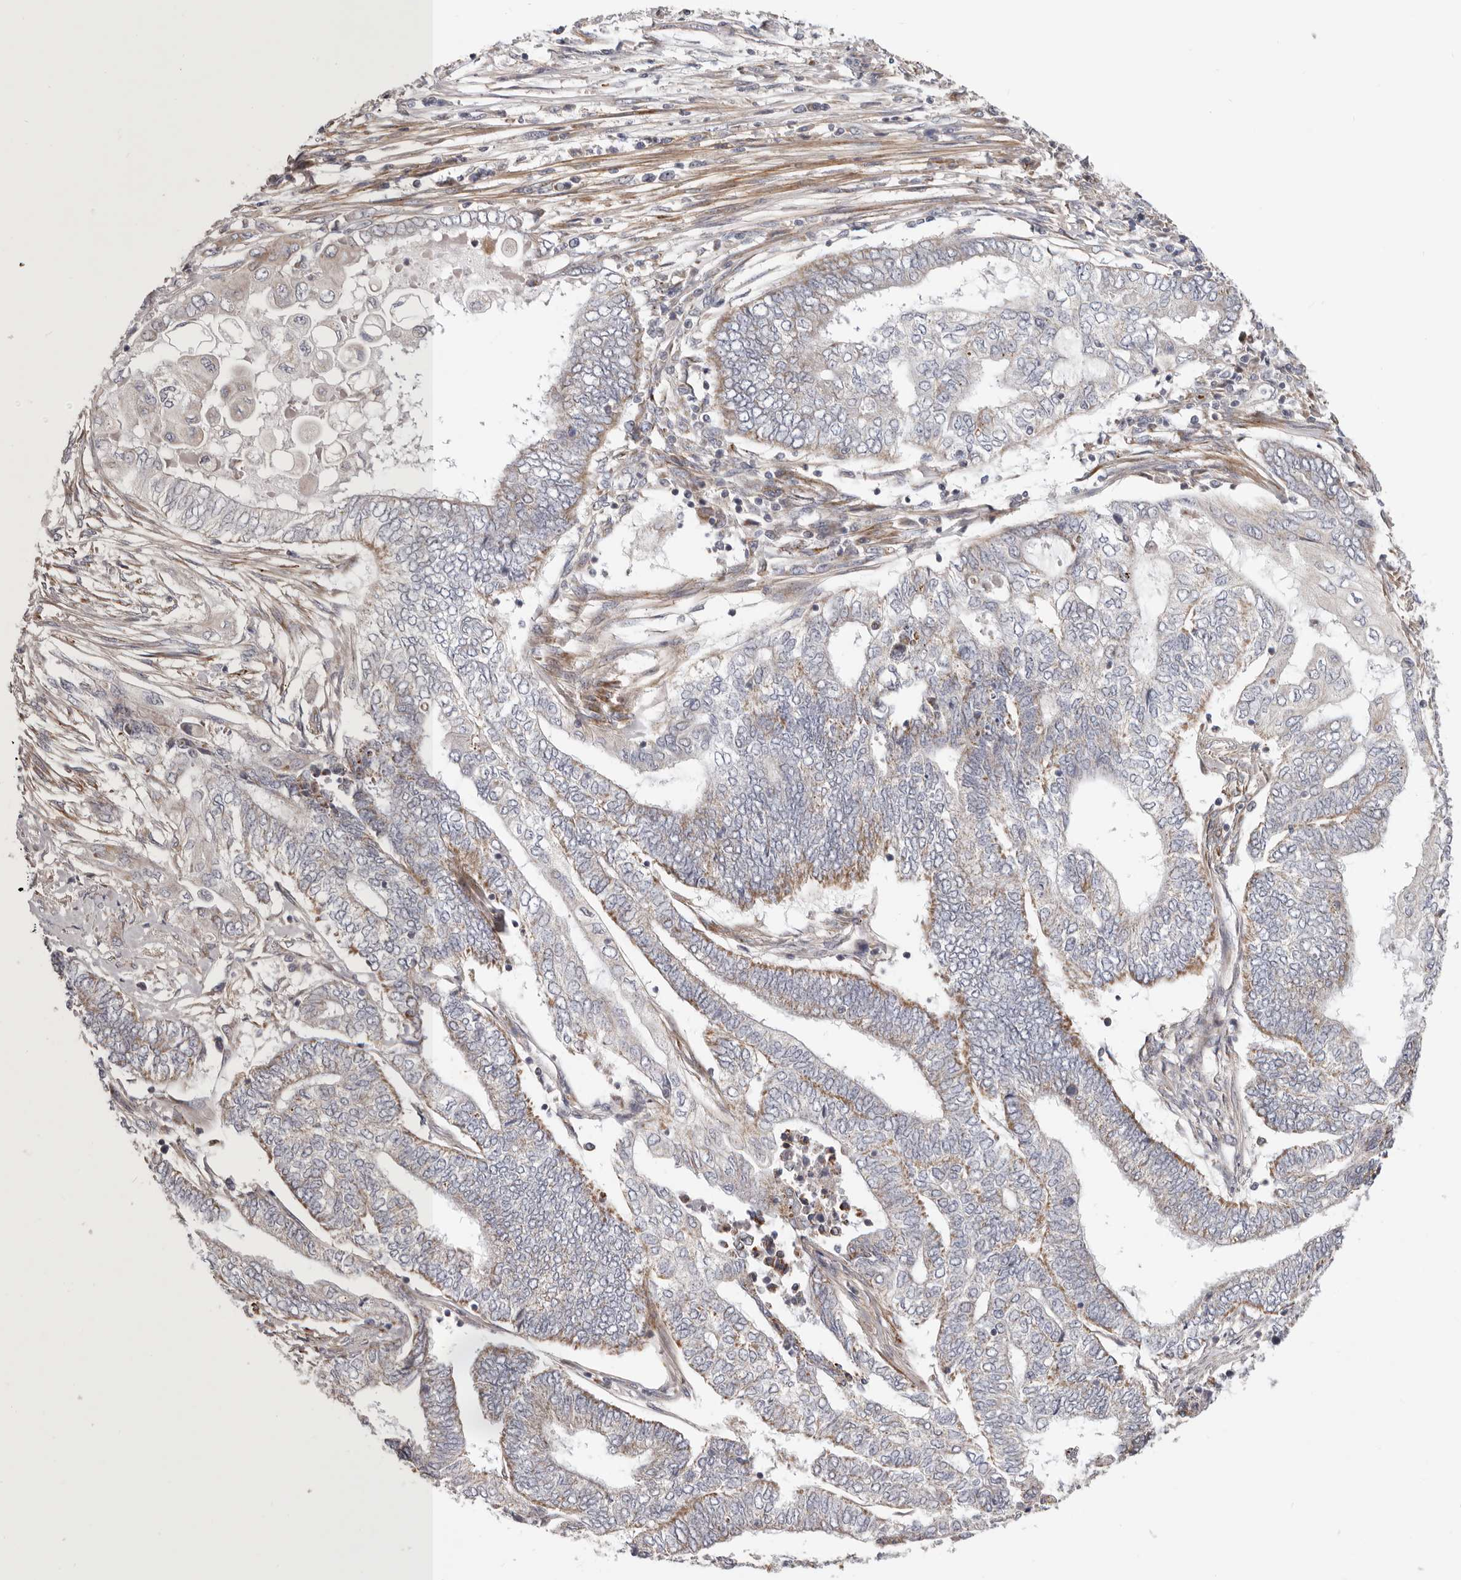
{"staining": {"intensity": "moderate", "quantity": "<25%", "location": "cytoplasmic/membranous"}, "tissue": "endometrial cancer", "cell_type": "Tumor cells", "image_type": "cancer", "snomed": [{"axis": "morphology", "description": "Adenocarcinoma, NOS"}, {"axis": "topography", "description": "Uterus"}, {"axis": "topography", "description": "Endometrium"}], "caption": "Brown immunohistochemical staining in endometrial adenocarcinoma demonstrates moderate cytoplasmic/membranous expression in approximately <25% of tumor cells.", "gene": "MRPS10", "patient": {"sex": "female", "age": 70}}